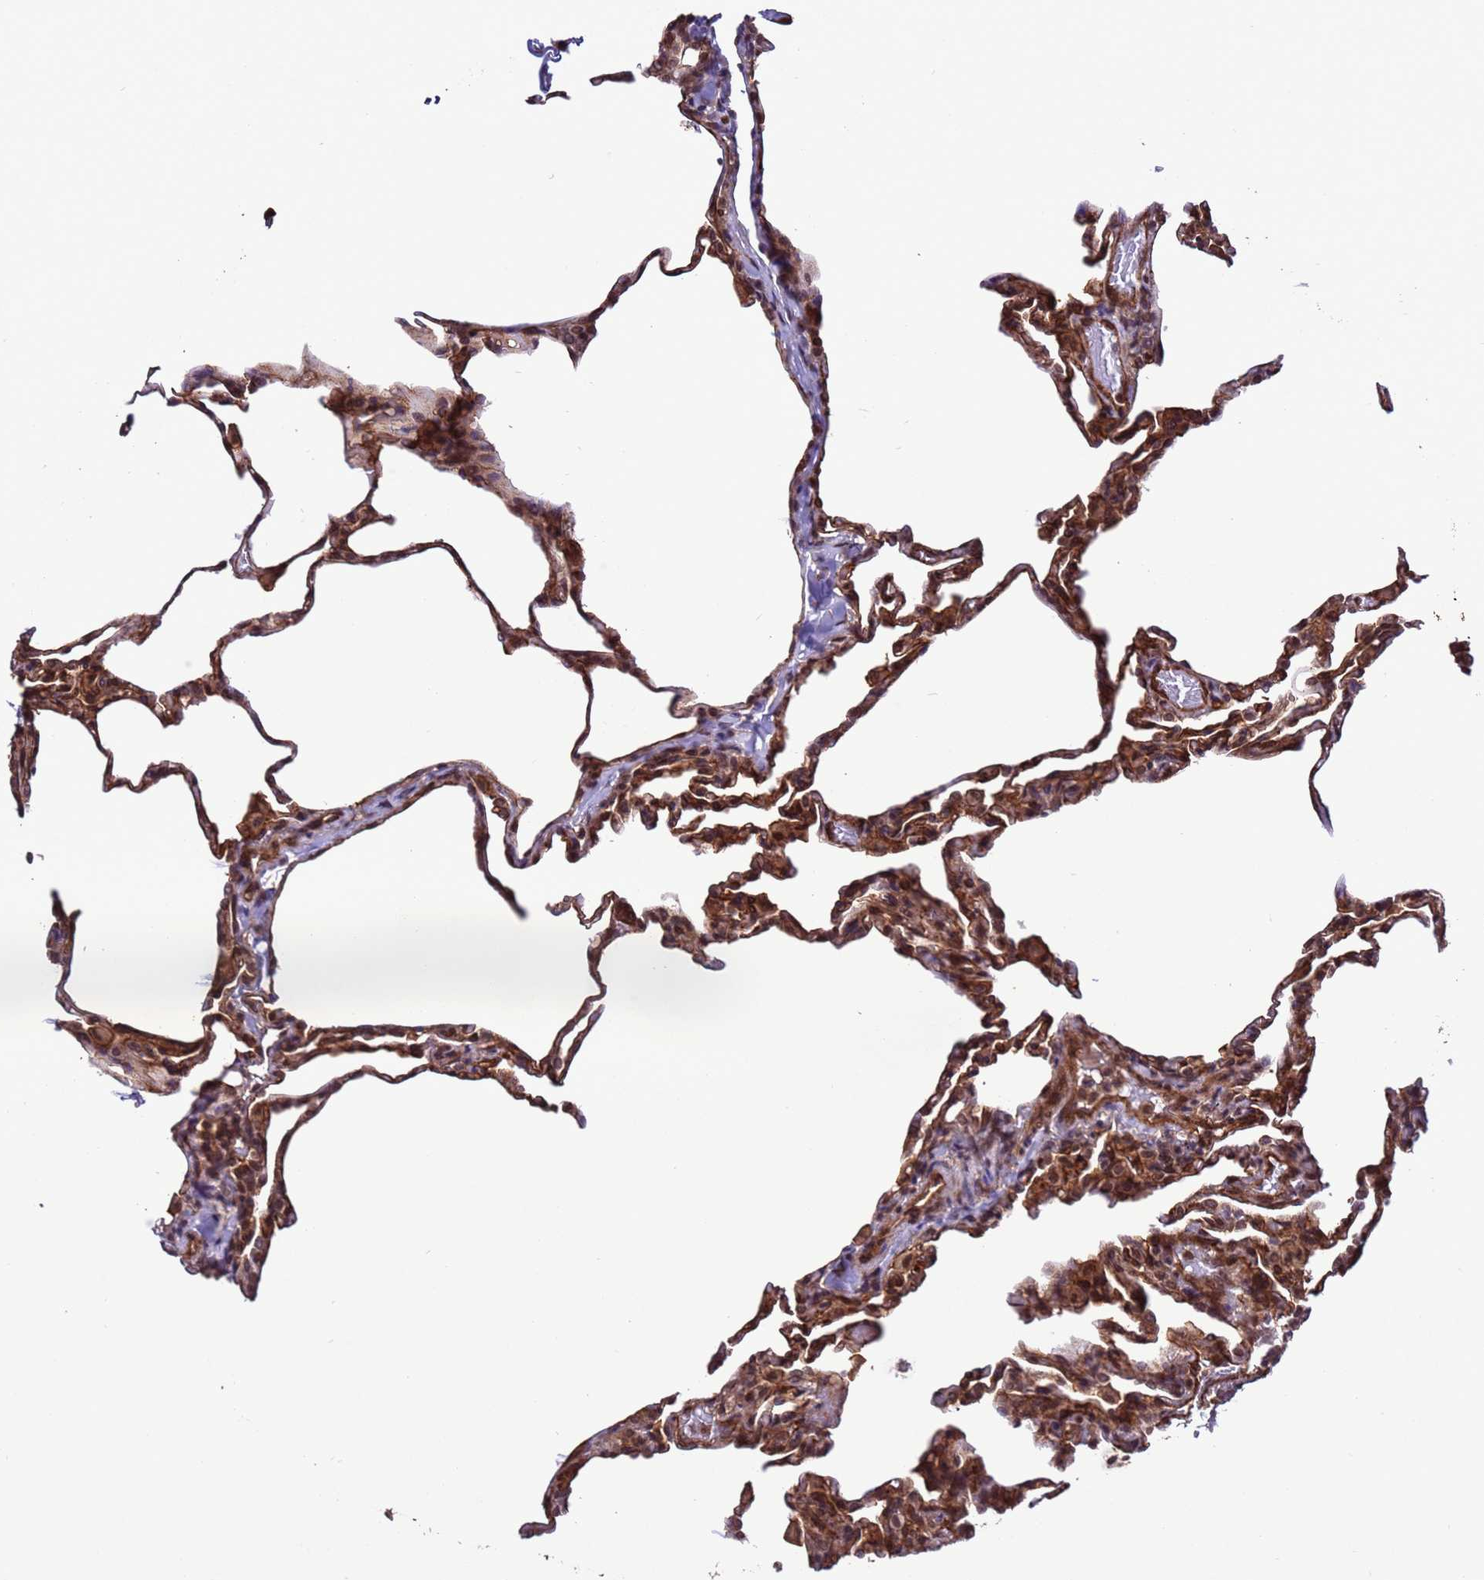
{"staining": {"intensity": "moderate", "quantity": ">75%", "location": "cytoplasmic/membranous,nuclear"}, "tissue": "lung", "cell_type": "Alveolar cells", "image_type": "normal", "snomed": [{"axis": "morphology", "description": "Normal tissue, NOS"}, {"axis": "topography", "description": "Lung"}], "caption": "Immunohistochemistry of normal lung demonstrates medium levels of moderate cytoplasmic/membranous,nuclear staining in approximately >75% of alveolar cells.", "gene": "VSTM4", "patient": {"sex": "male", "age": 20}}